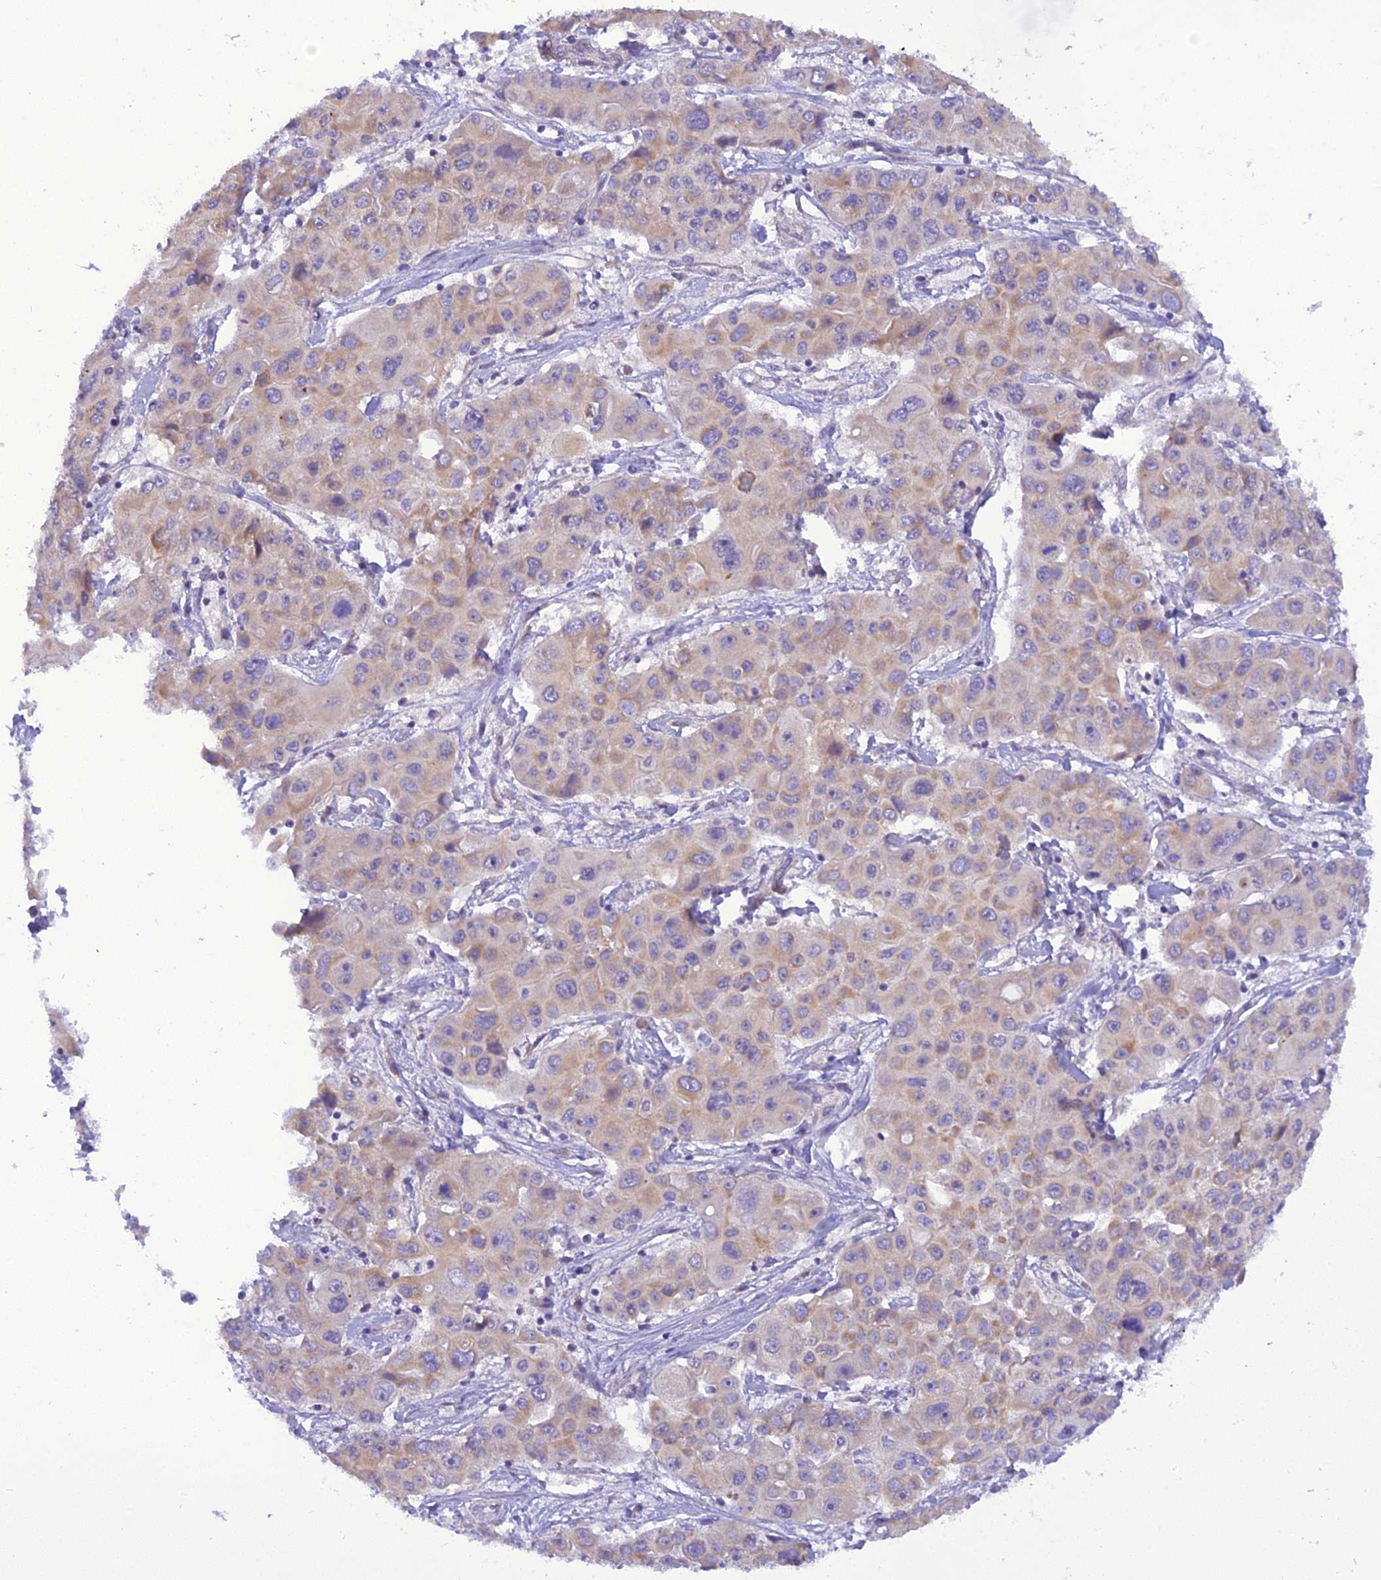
{"staining": {"intensity": "weak", "quantity": "25%-75%", "location": "cytoplasmic/membranous"}, "tissue": "liver cancer", "cell_type": "Tumor cells", "image_type": "cancer", "snomed": [{"axis": "morphology", "description": "Cholangiocarcinoma"}, {"axis": "topography", "description": "Liver"}], "caption": "Protein expression analysis of liver cholangiocarcinoma demonstrates weak cytoplasmic/membranous positivity in approximately 25%-75% of tumor cells.", "gene": "TRIM3", "patient": {"sex": "male", "age": 67}}